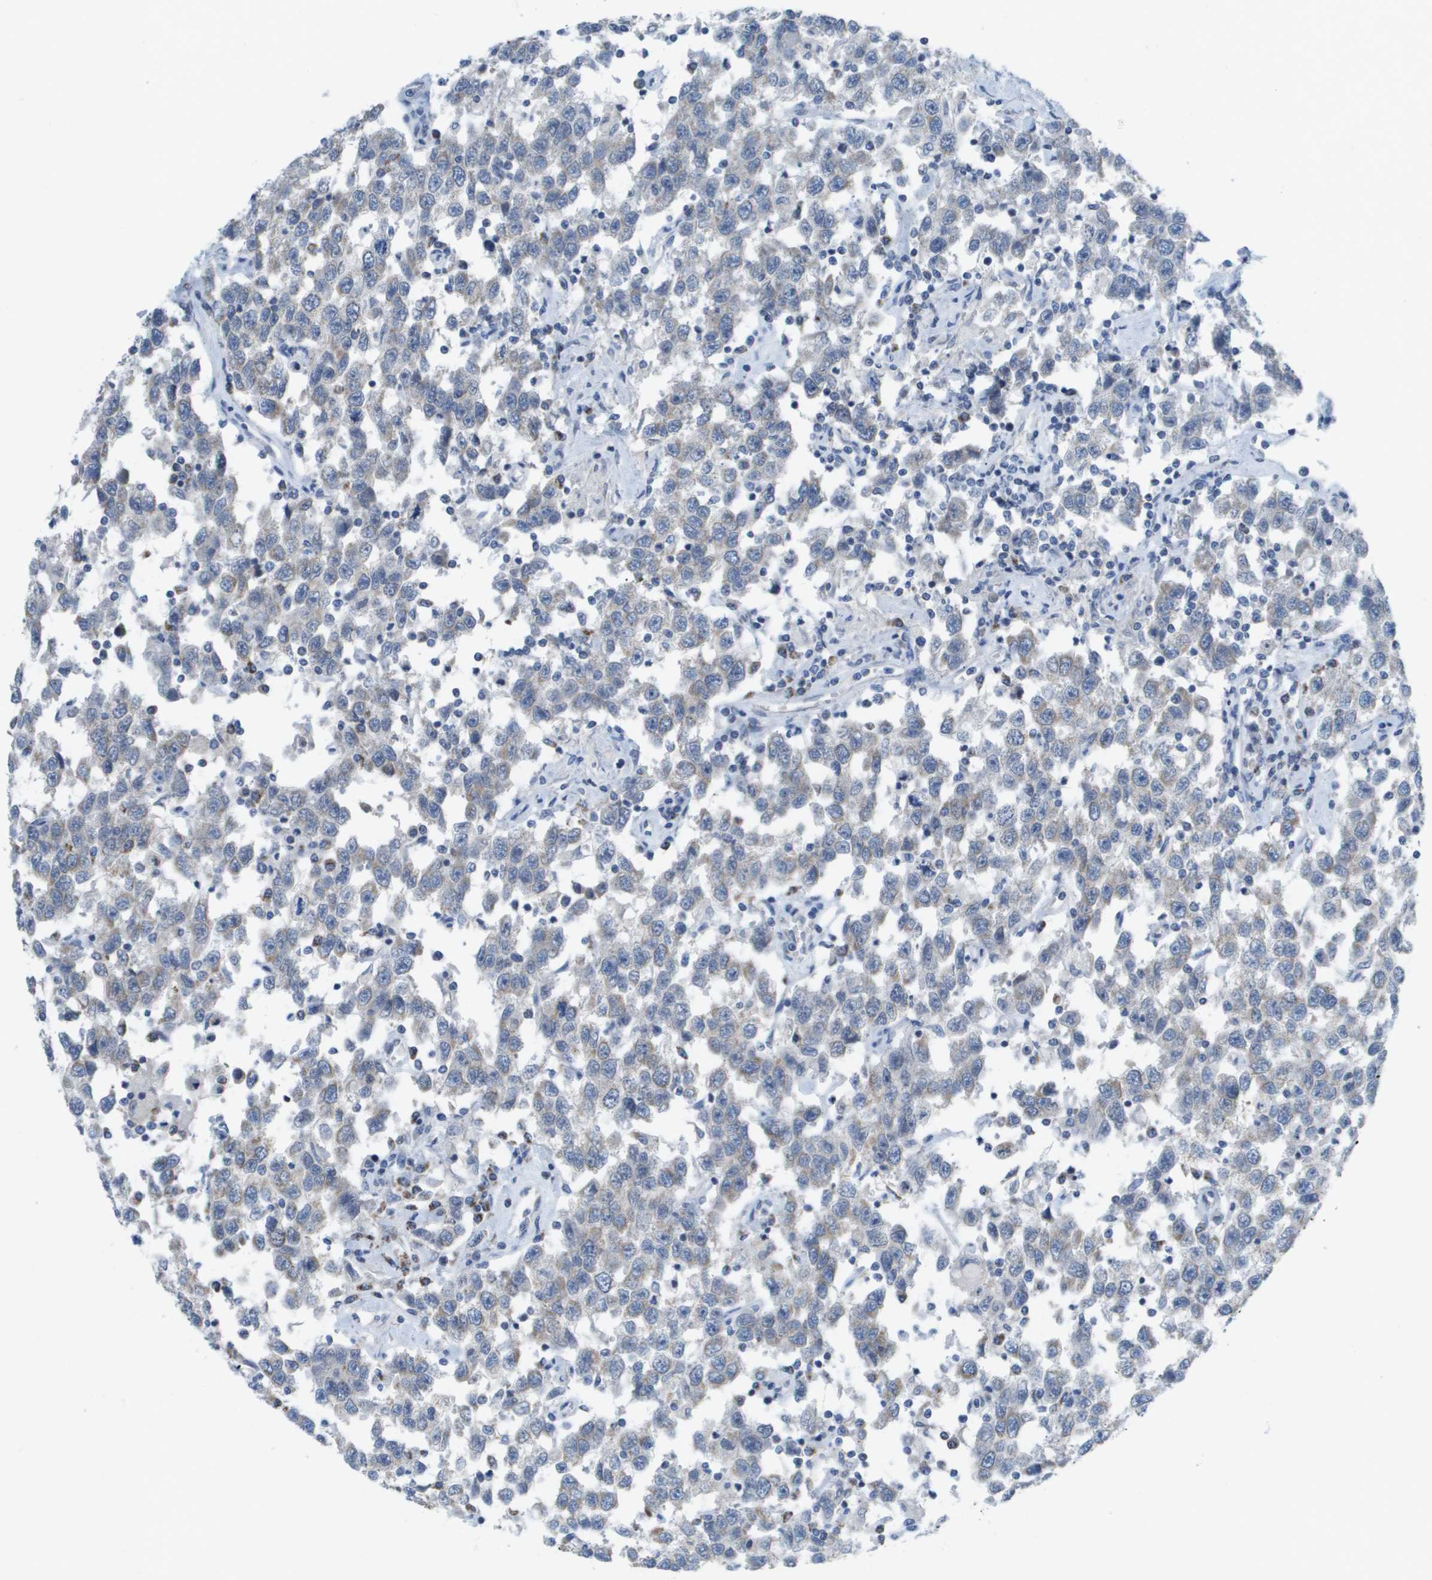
{"staining": {"intensity": "weak", "quantity": "<25%", "location": "cytoplasmic/membranous"}, "tissue": "testis cancer", "cell_type": "Tumor cells", "image_type": "cancer", "snomed": [{"axis": "morphology", "description": "Seminoma, NOS"}, {"axis": "topography", "description": "Testis"}], "caption": "High power microscopy image of an immunohistochemistry (IHC) histopathology image of testis cancer (seminoma), revealing no significant positivity in tumor cells.", "gene": "TMEM223", "patient": {"sex": "male", "age": 41}}